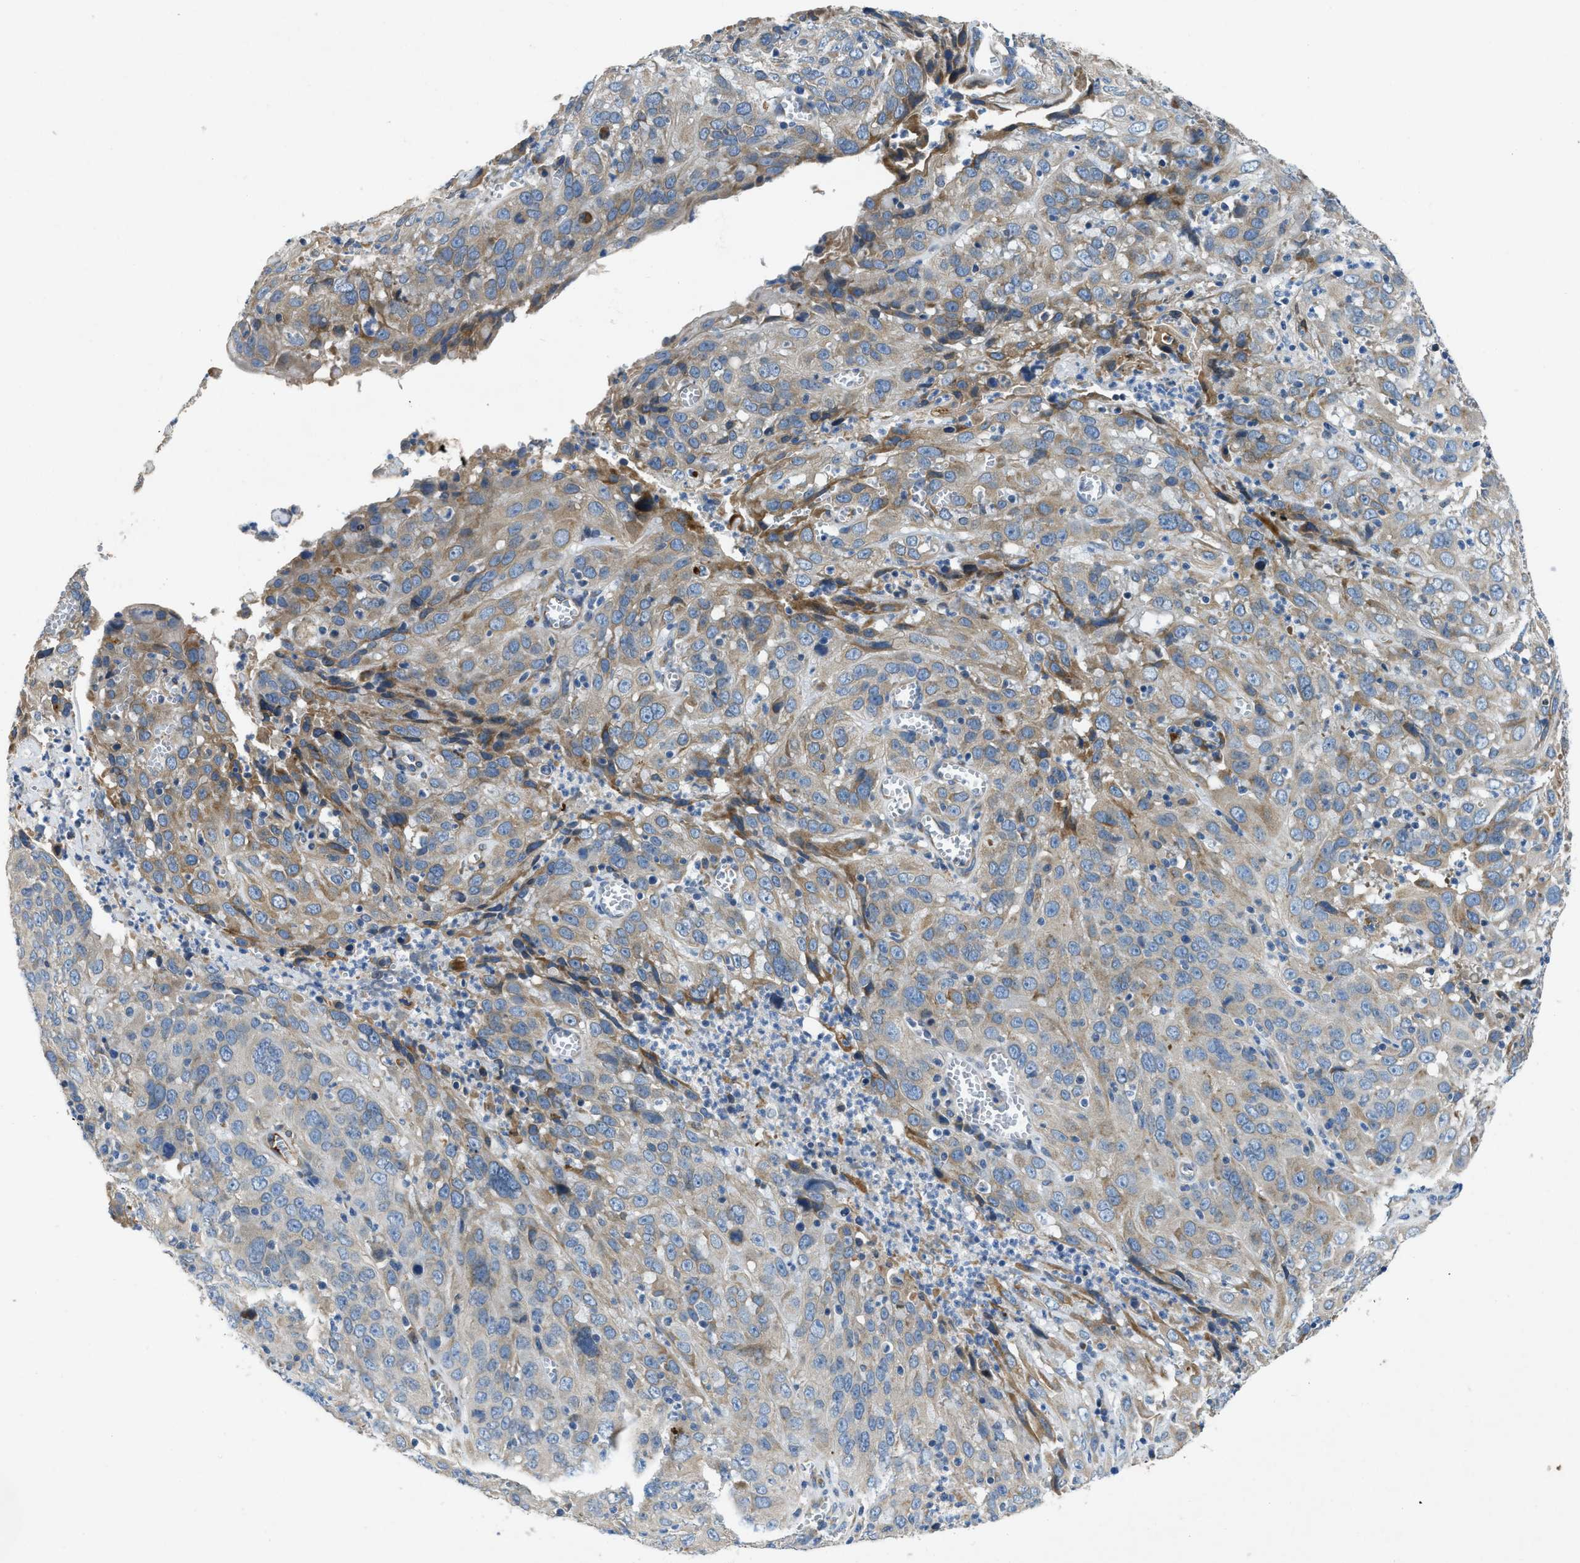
{"staining": {"intensity": "moderate", "quantity": "25%-75%", "location": "cytoplasmic/membranous"}, "tissue": "cervical cancer", "cell_type": "Tumor cells", "image_type": "cancer", "snomed": [{"axis": "morphology", "description": "Squamous cell carcinoma, NOS"}, {"axis": "topography", "description": "Cervix"}], "caption": "Immunohistochemical staining of cervical cancer displays moderate cytoplasmic/membranous protein positivity in about 25%-75% of tumor cells. (brown staining indicates protein expression, while blue staining denotes nuclei).", "gene": "GGCX", "patient": {"sex": "female", "age": 32}}